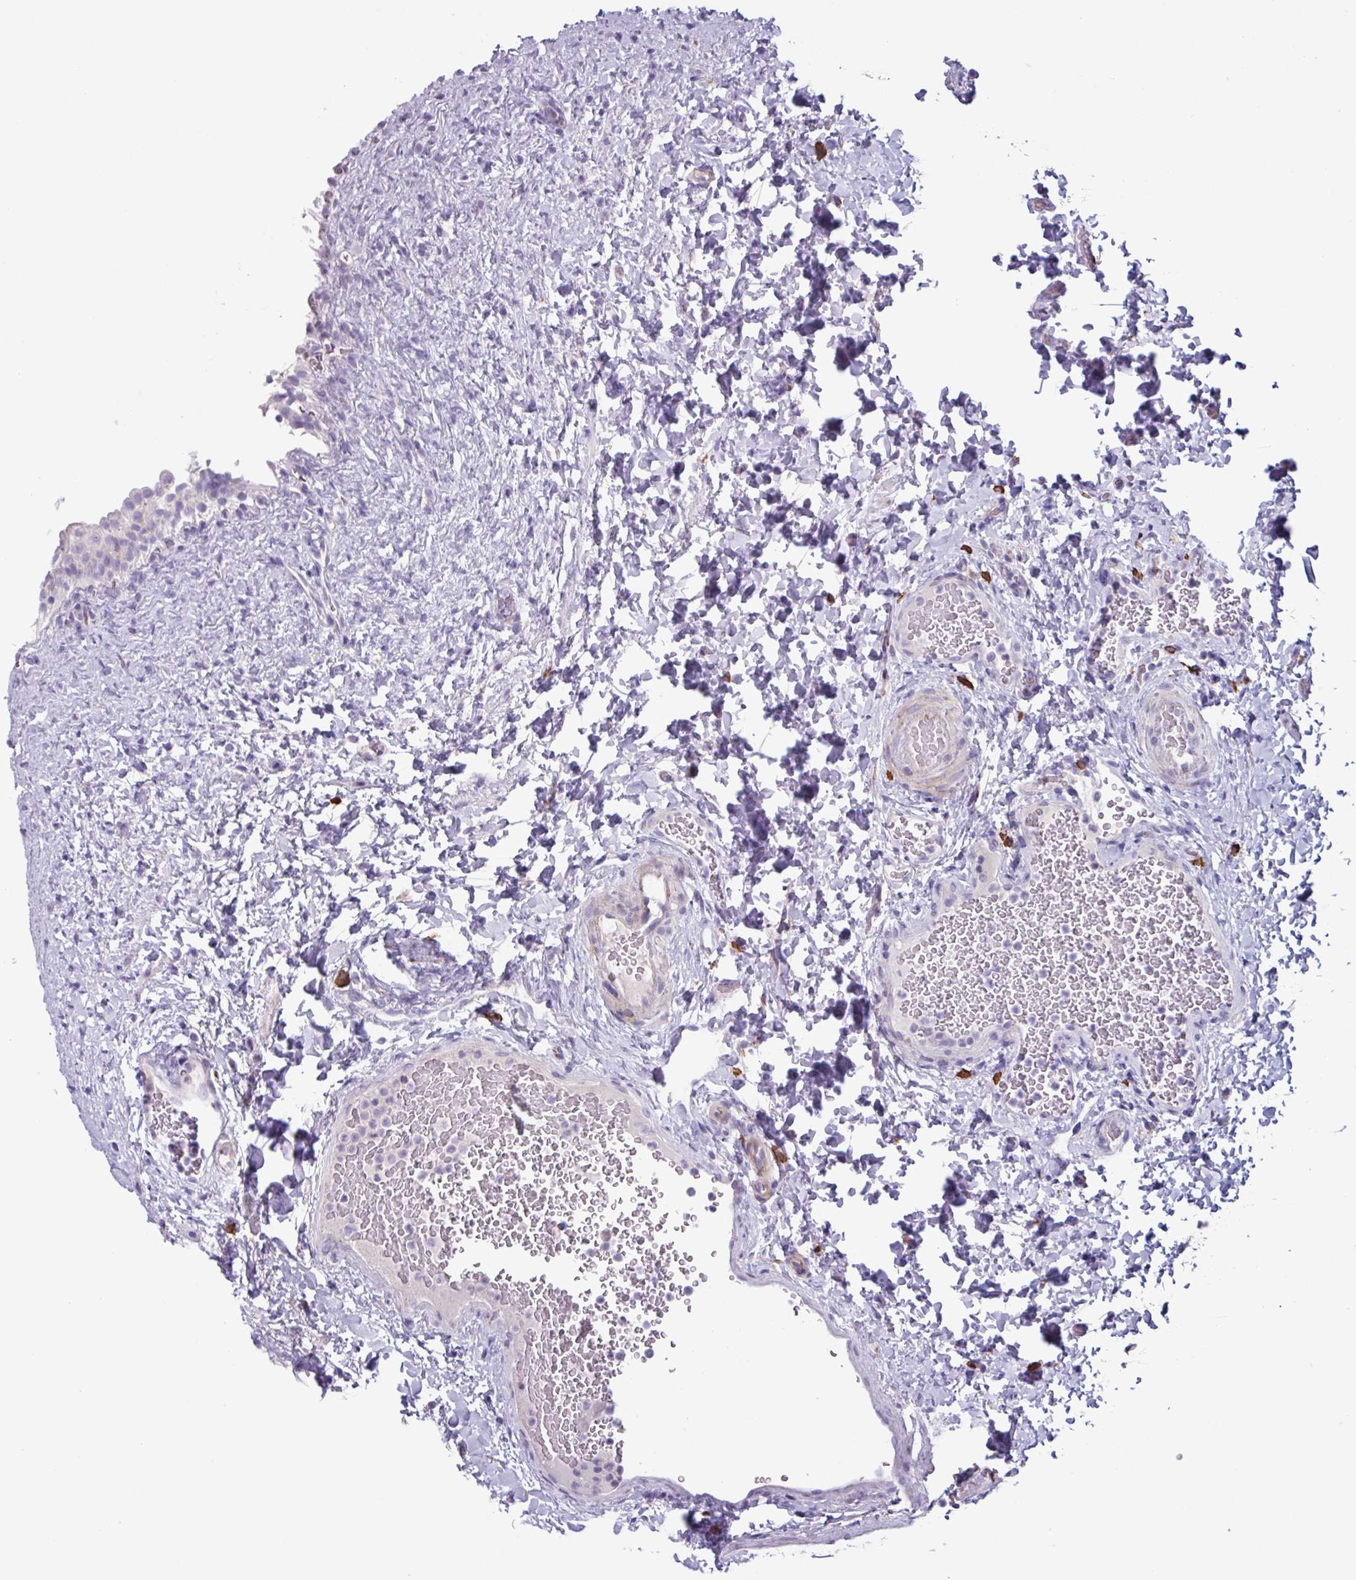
{"staining": {"intensity": "weak", "quantity": "<25%", "location": "cytoplasmic/membranous"}, "tissue": "urinary bladder", "cell_type": "Urothelial cells", "image_type": "normal", "snomed": [{"axis": "morphology", "description": "Normal tissue, NOS"}, {"axis": "topography", "description": "Urinary bladder"}], "caption": "Protein analysis of benign urinary bladder exhibits no significant staining in urothelial cells. The staining was performed using DAB (3,3'-diaminobenzidine) to visualize the protein expression in brown, while the nuclei were stained in blue with hematoxylin (Magnification: 20x).", "gene": "ADGRE1", "patient": {"sex": "female", "age": 27}}